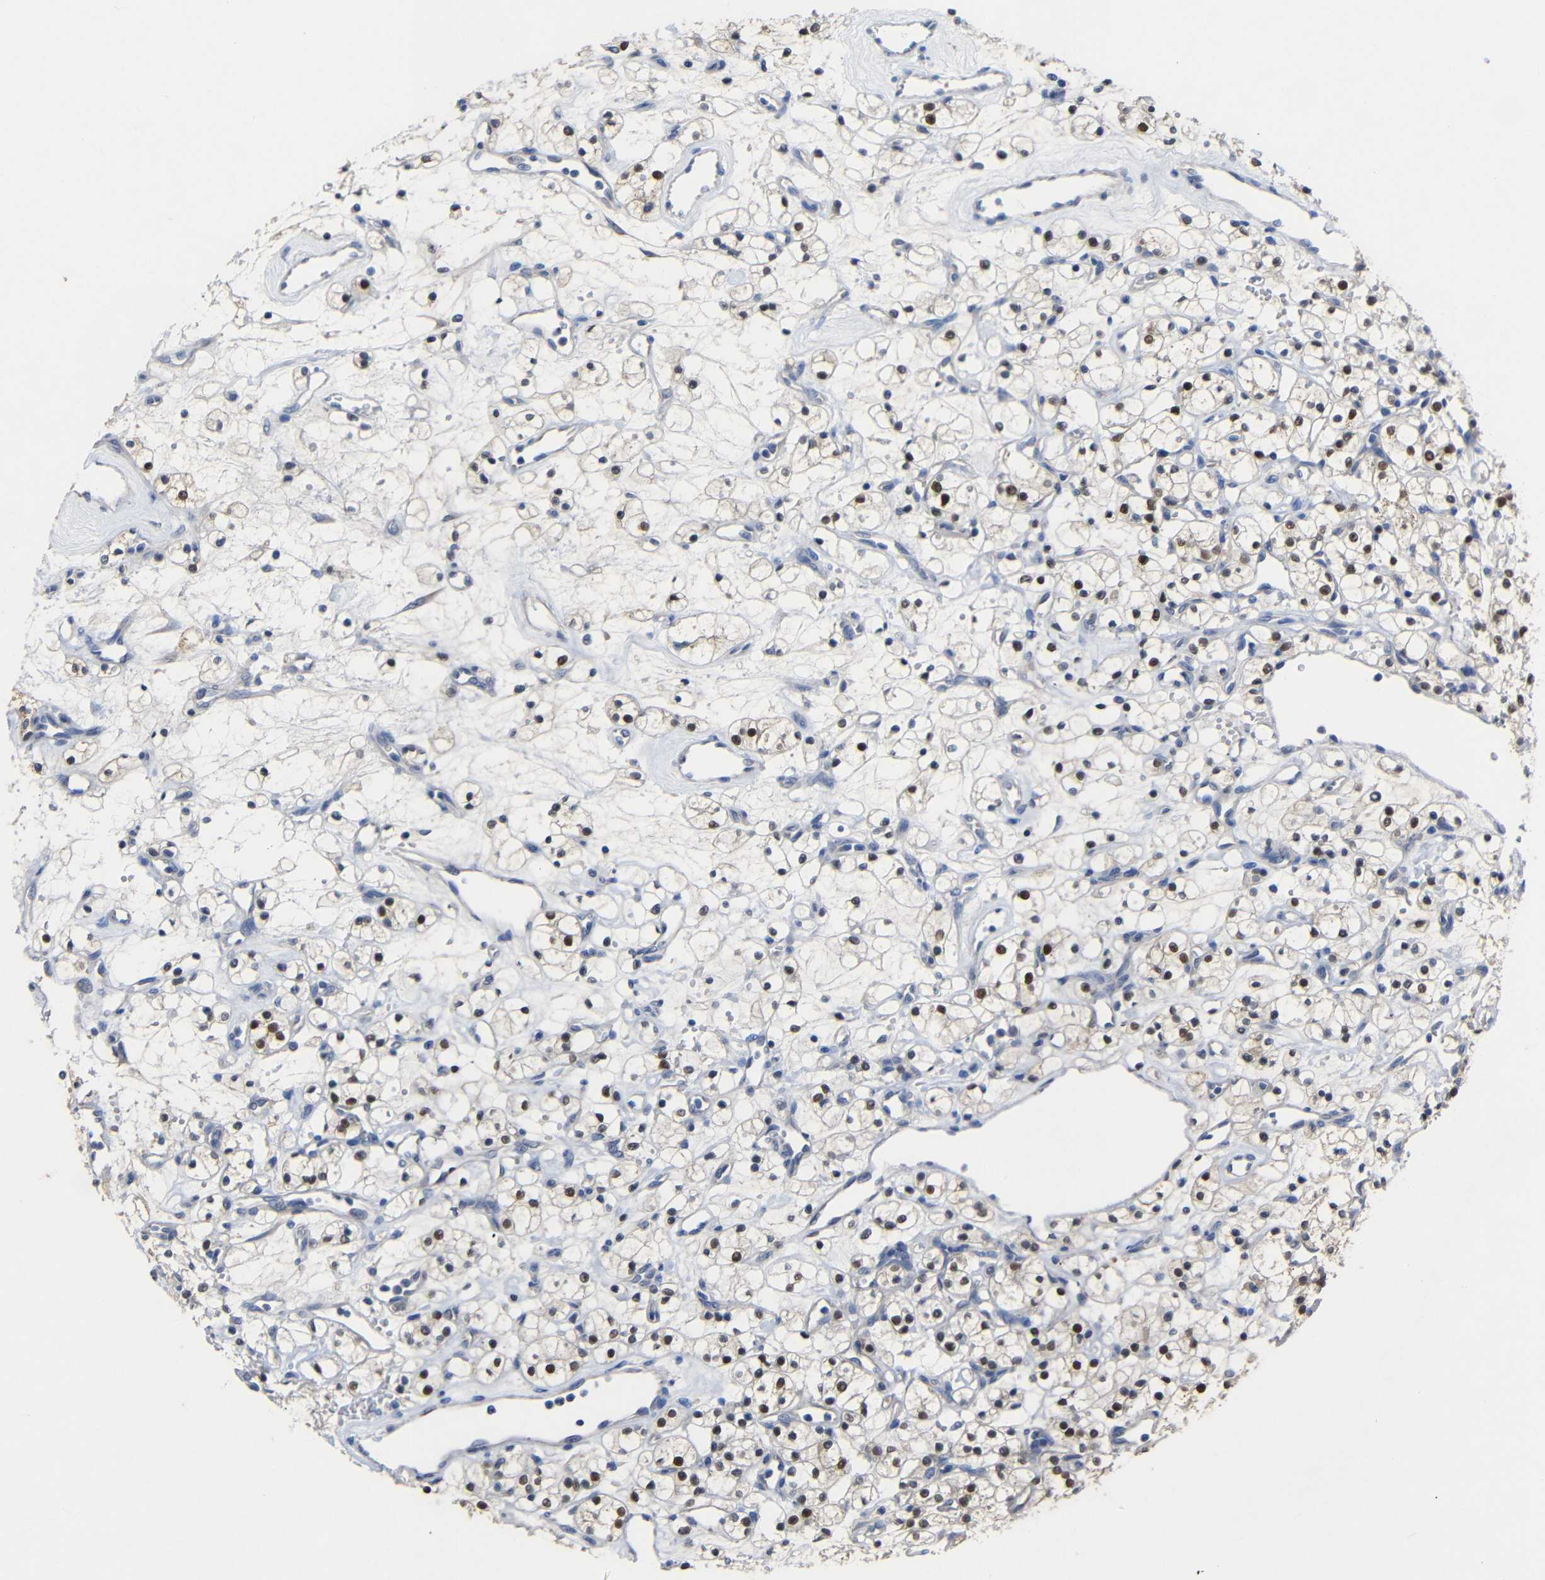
{"staining": {"intensity": "strong", "quantity": ">75%", "location": "nuclear"}, "tissue": "renal cancer", "cell_type": "Tumor cells", "image_type": "cancer", "snomed": [{"axis": "morphology", "description": "Adenocarcinoma, NOS"}, {"axis": "topography", "description": "Kidney"}], "caption": "High-magnification brightfield microscopy of adenocarcinoma (renal) stained with DAB (3,3'-diaminobenzidine) (brown) and counterstained with hematoxylin (blue). tumor cells exhibit strong nuclear staining is present in about>75% of cells.", "gene": "HNF1A", "patient": {"sex": "female", "age": 60}}